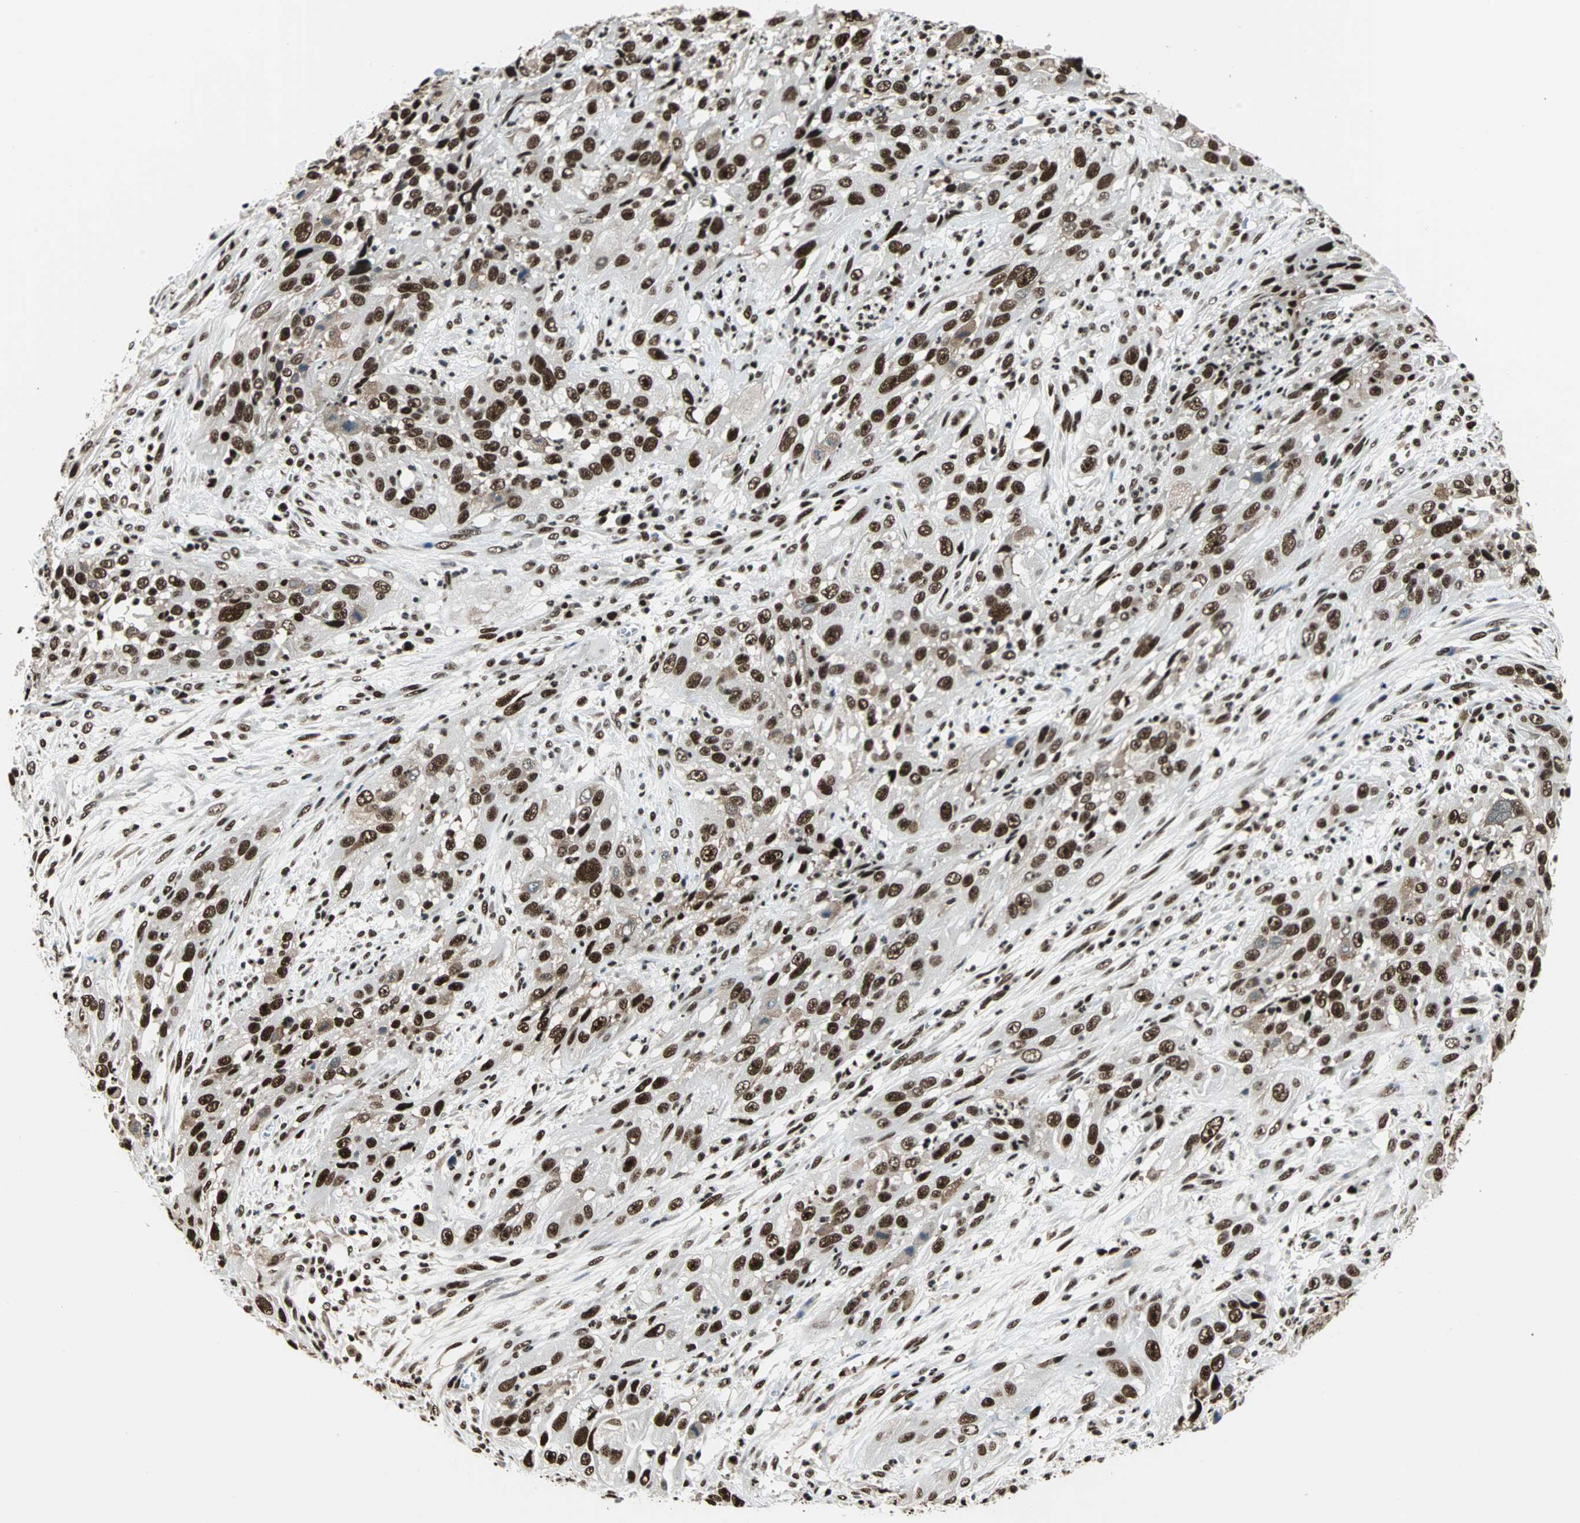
{"staining": {"intensity": "strong", "quantity": ">75%", "location": "nuclear"}, "tissue": "cervical cancer", "cell_type": "Tumor cells", "image_type": "cancer", "snomed": [{"axis": "morphology", "description": "Squamous cell carcinoma, NOS"}, {"axis": "topography", "description": "Cervix"}], "caption": "Immunohistochemical staining of cervical squamous cell carcinoma shows high levels of strong nuclear protein positivity in about >75% of tumor cells.", "gene": "XRCC4", "patient": {"sex": "female", "age": 32}}